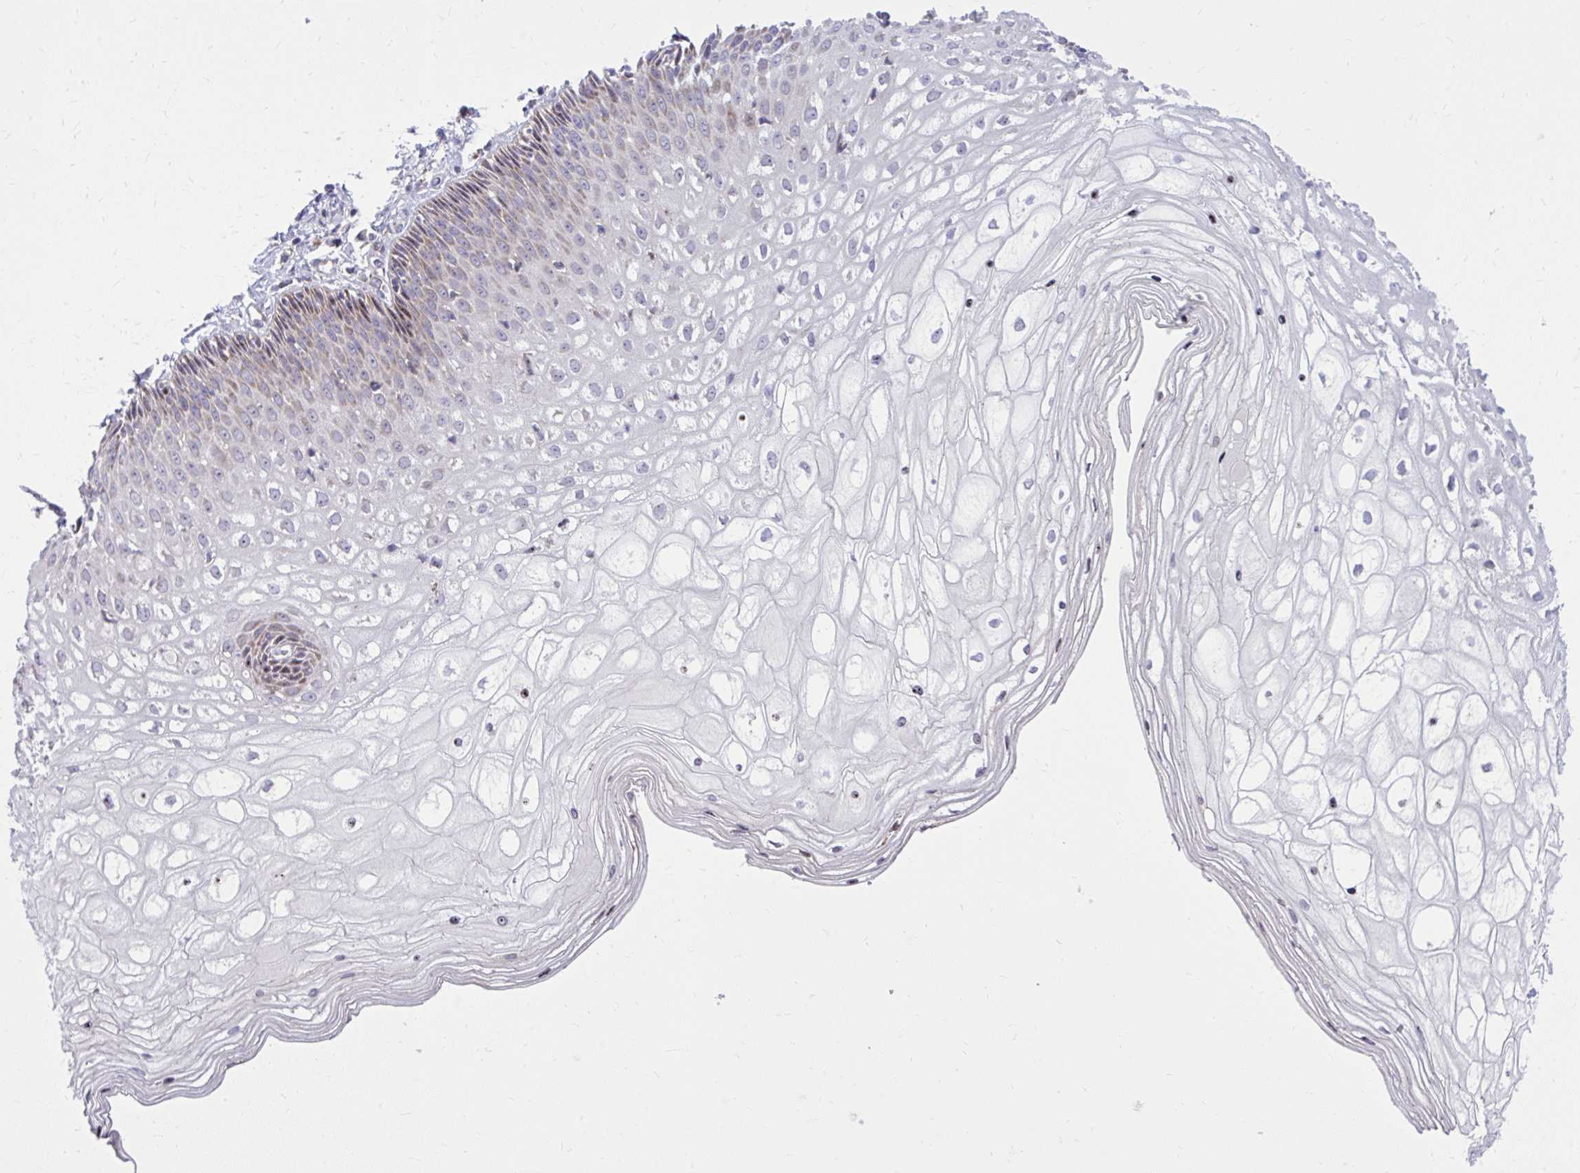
{"staining": {"intensity": "moderate", "quantity": ">75%", "location": "cytoplasmic/membranous"}, "tissue": "cervix", "cell_type": "Glandular cells", "image_type": "normal", "snomed": [{"axis": "morphology", "description": "Normal tissue, NOS"}, {"axis": "topography", "description": "Cervix"}], "caption": "A histopathology image showing moderate cytoplasmic/membranous expression in about >75% of glandular cells in unremarkable cervix, as visualized by brown immunohistochemical staining.", "gene": "GPRIN3", "patient": {"sex": "female", "age": 36}}